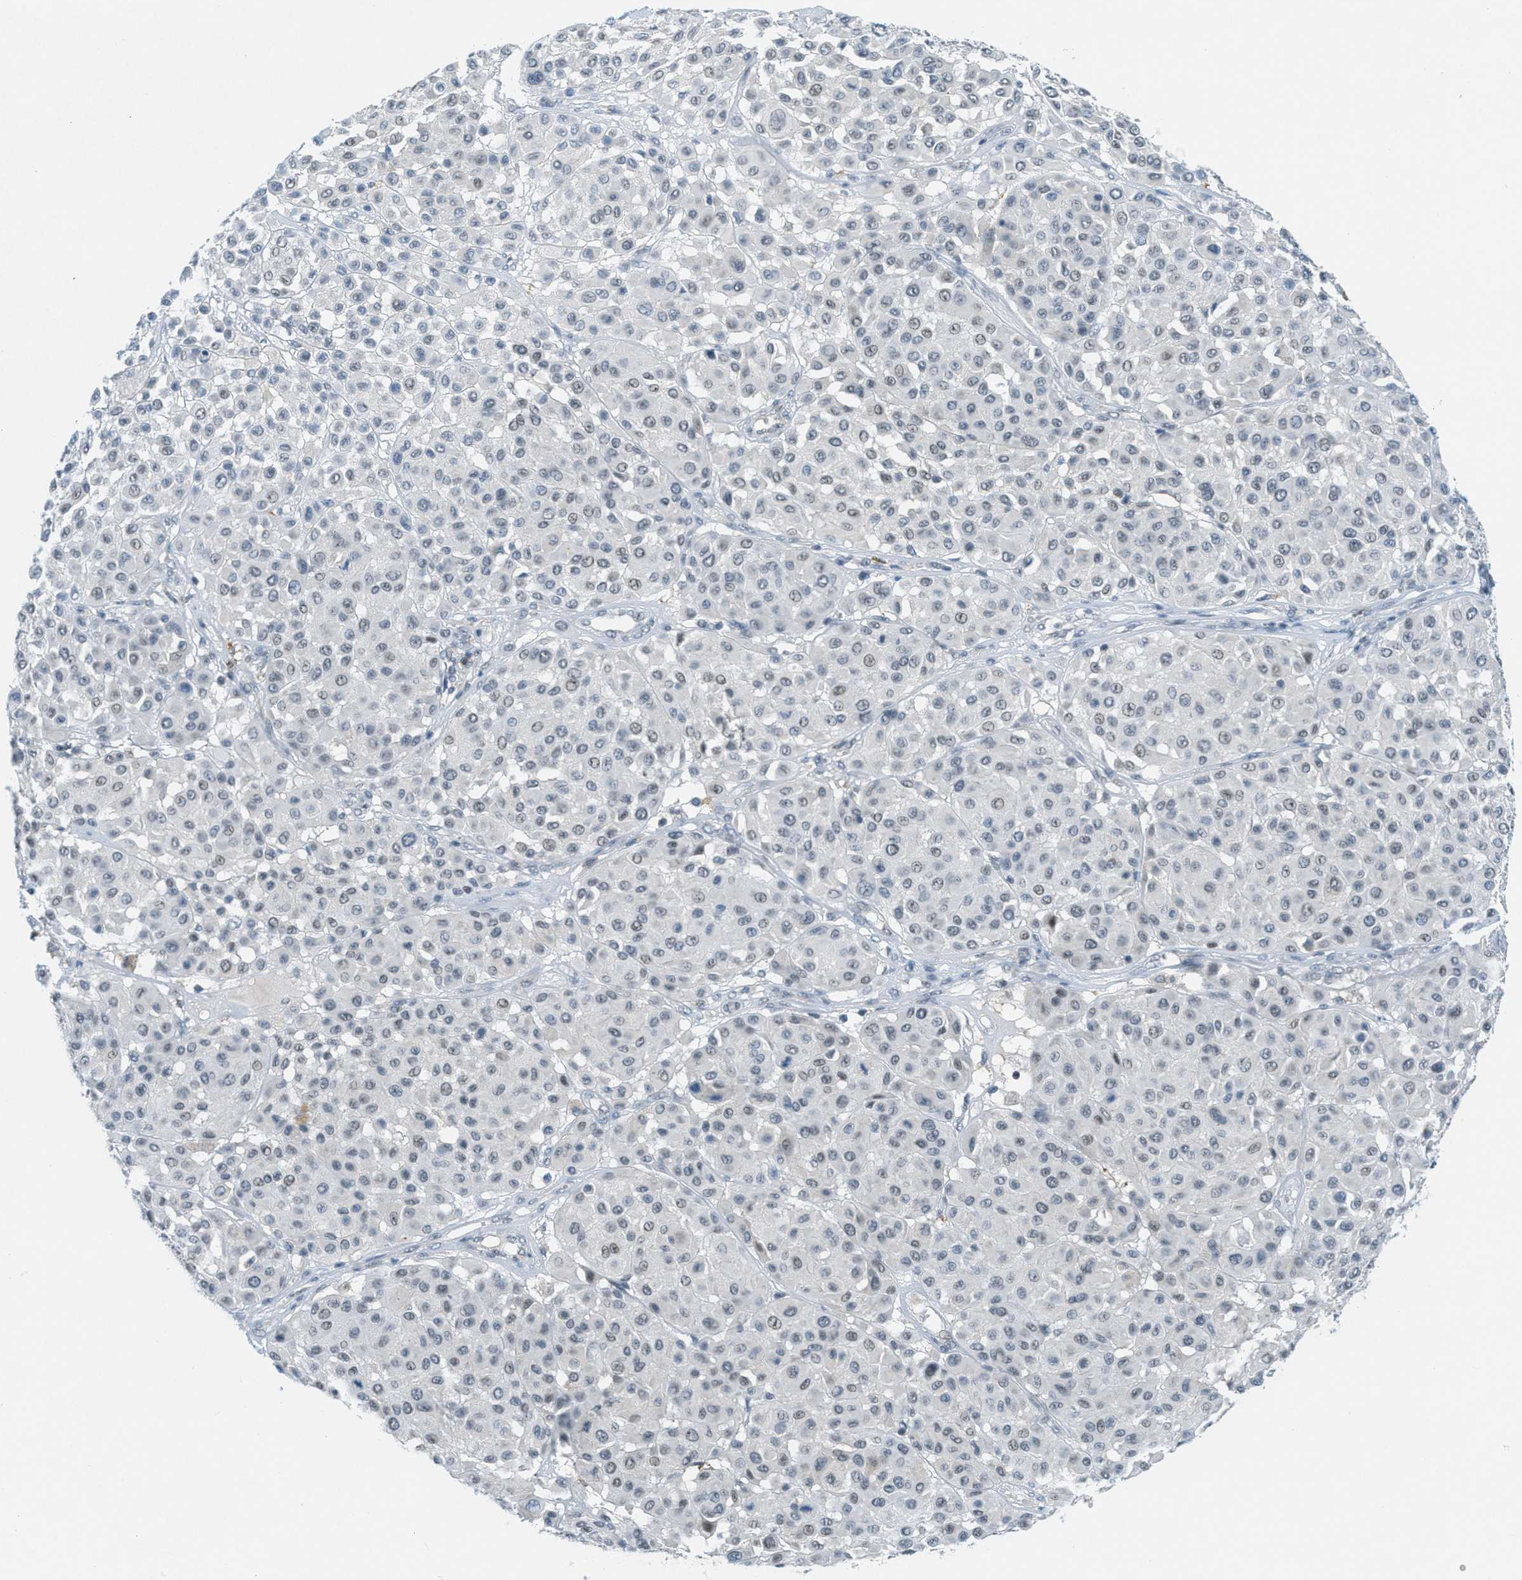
{"staining": {"intensity": "weak", "quantity": "<25%", "location": "nuclear"}, "tissue": "melanoma", "cell_type": "Tumor cells", "image_type": "cancer", "snomed": [{"axis": "morphology", "description": "Malignant melanoma, Metastatic site"}, {"axis": "topography", "description": "Soft tissue"}], "caption": "Tumor cells show no significant expression in melanoma. (Stains: DAB immunohistochemistry with hematoxylin counter stain, Microscopy: brightfield microscopy at high magnification).", "gene": "FYN", "patient": {"sex": "male", "age": 41}}